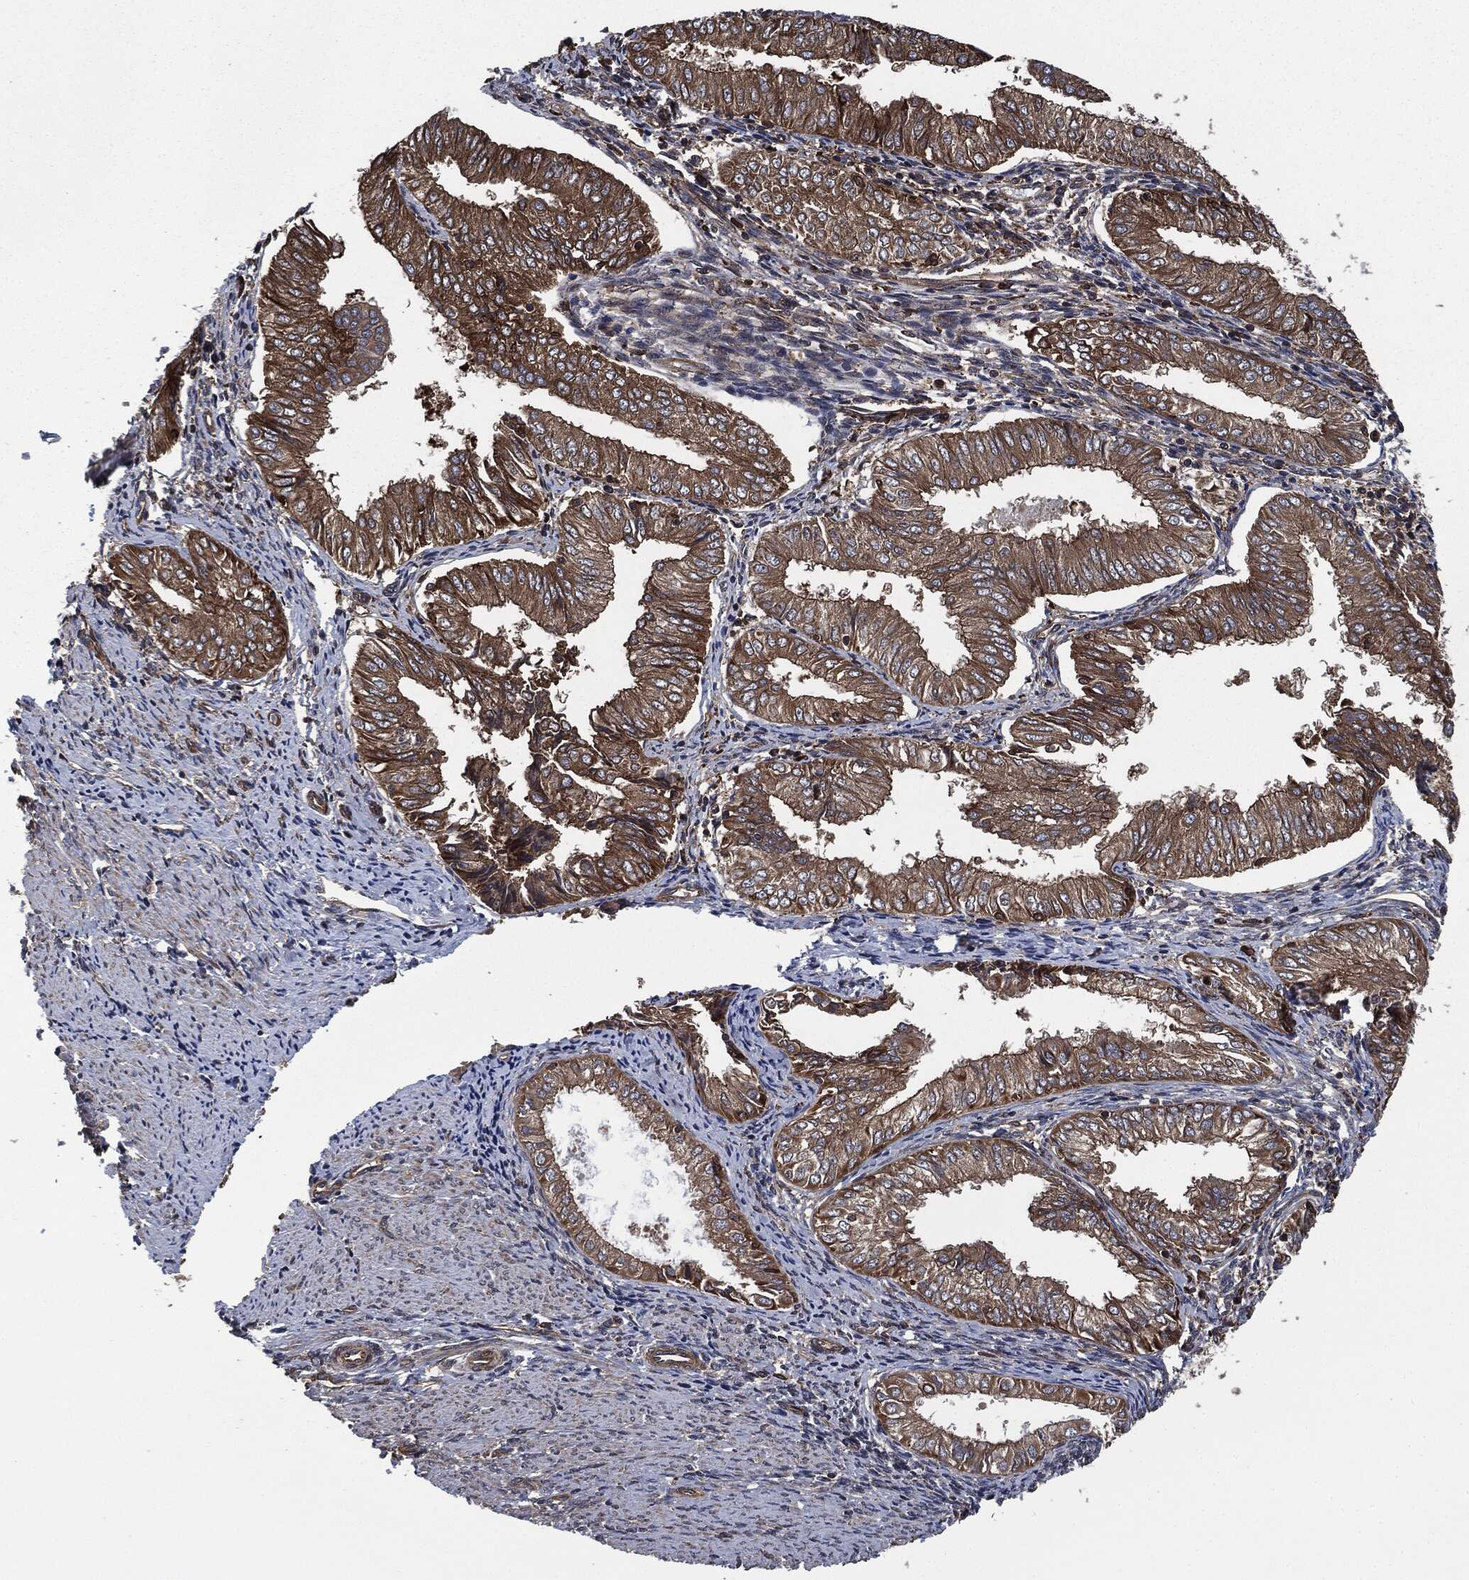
{"staining": {"intensity": "moderate", "quantity": ">75%", "location": "cytoplasmic/membranous"}, "tissue": "endometrial cancer", "cell_type": "Tumor cells", "image_type": "cancer", "snomed": [{"axis": "morphology", "description": "Adenocarcinoma, NOS"}, {"axis": "topography", "description": "Endometrium"}], "caption": "Protein expression analysis of human endometrial cancer (adenocarcinoma) reveals moderate cytoplasmic/membranous staining in approximately >75% of tumor cells.", "gene": "RAP1GDS1", "patient": {"sex": "female", "age": 53}}